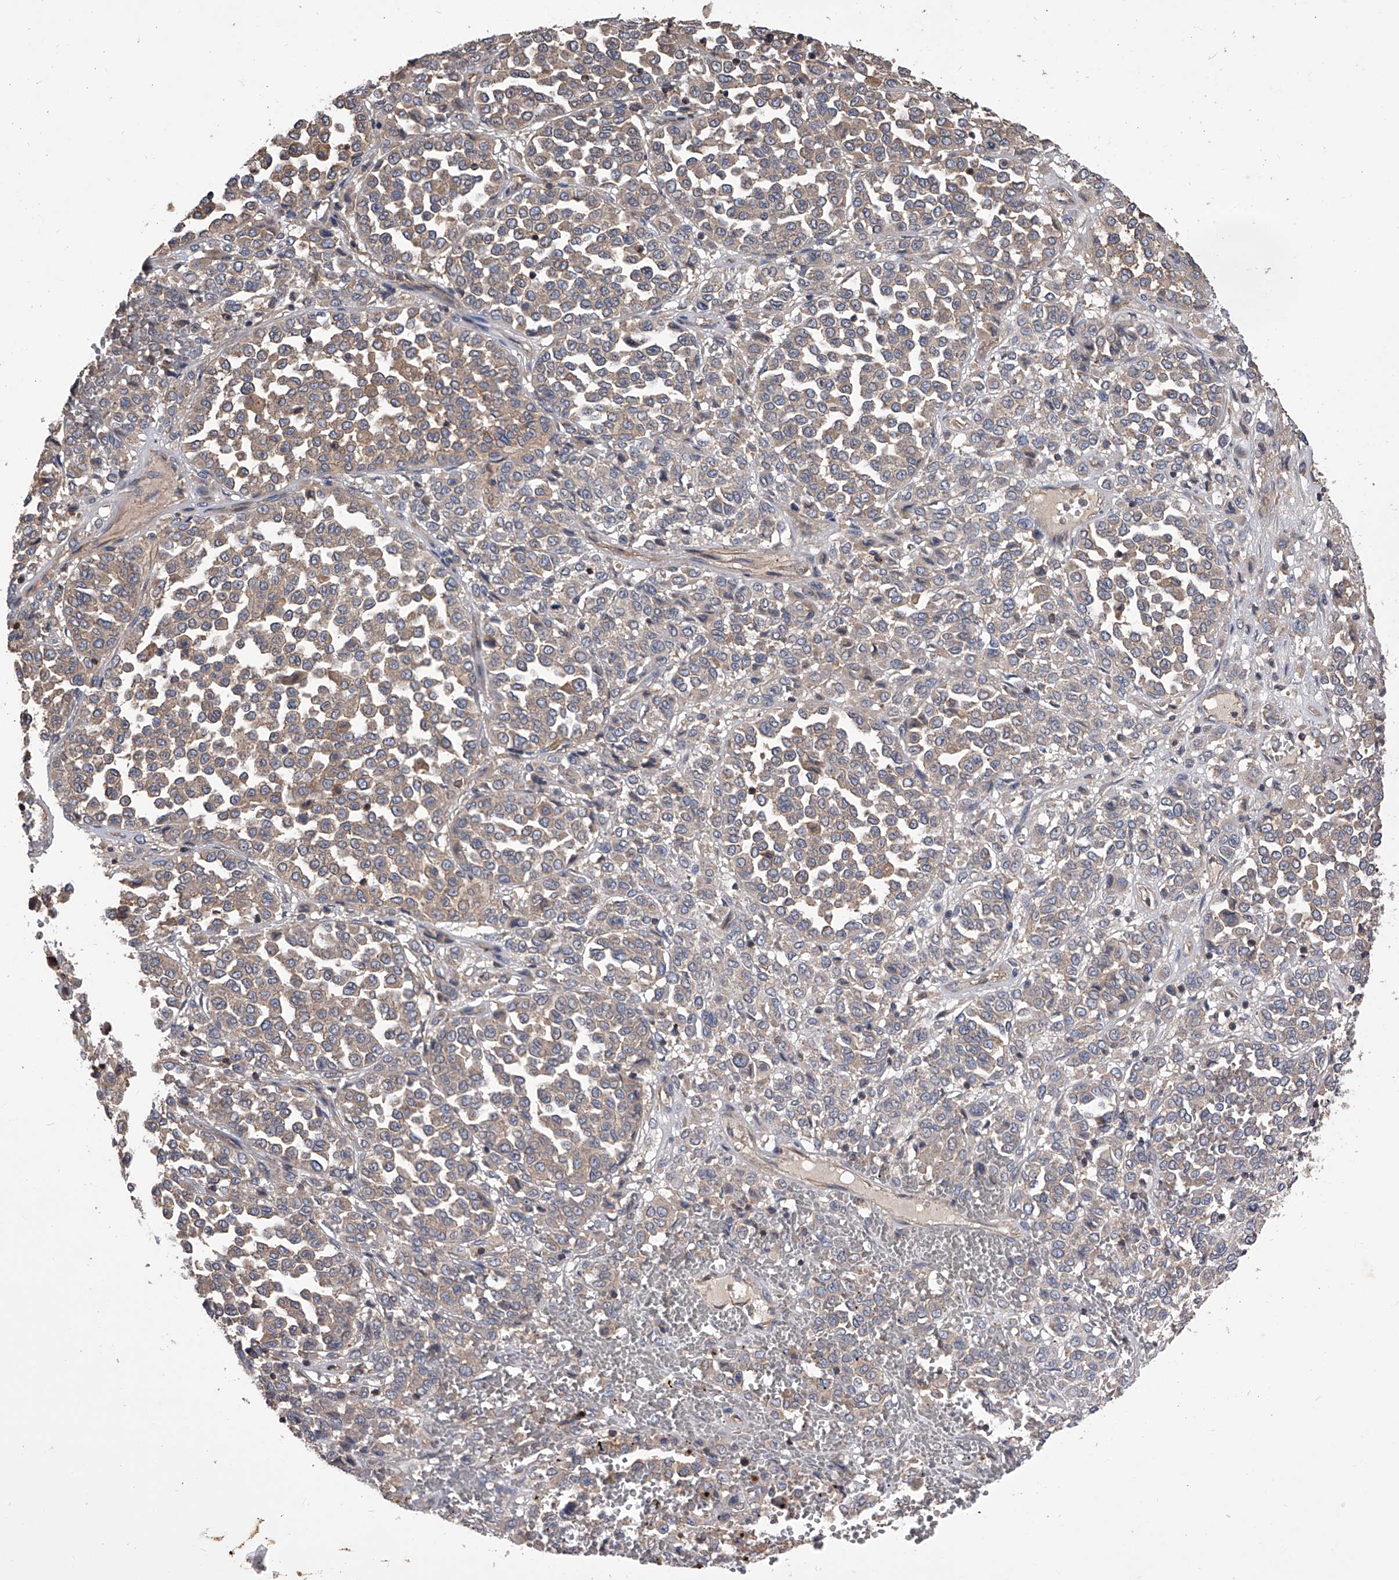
{"staining": {"intensity": "moderate", "quantity": ">75%", "location": "cytoplasmic/membranous"}, "tissue": "melanoma", "cell_type": "Tumor cells", "image_type": "cancer", "snomed": [{"axis": "morphology", "description": "Malignant melanoma, Metastatic site"}, {"axis": "topography", "description": "Pancreas"}], "caption": "Immunohistochemical staining of human malignant melanoma (metastatic site) demonstrates moderate cytoplasmic/membranous protein expression in about >75% of tumor cells. Nuclei are stained in blue.", "gene": "CUL7", "patient": {"sex": "female", "age": 30}}